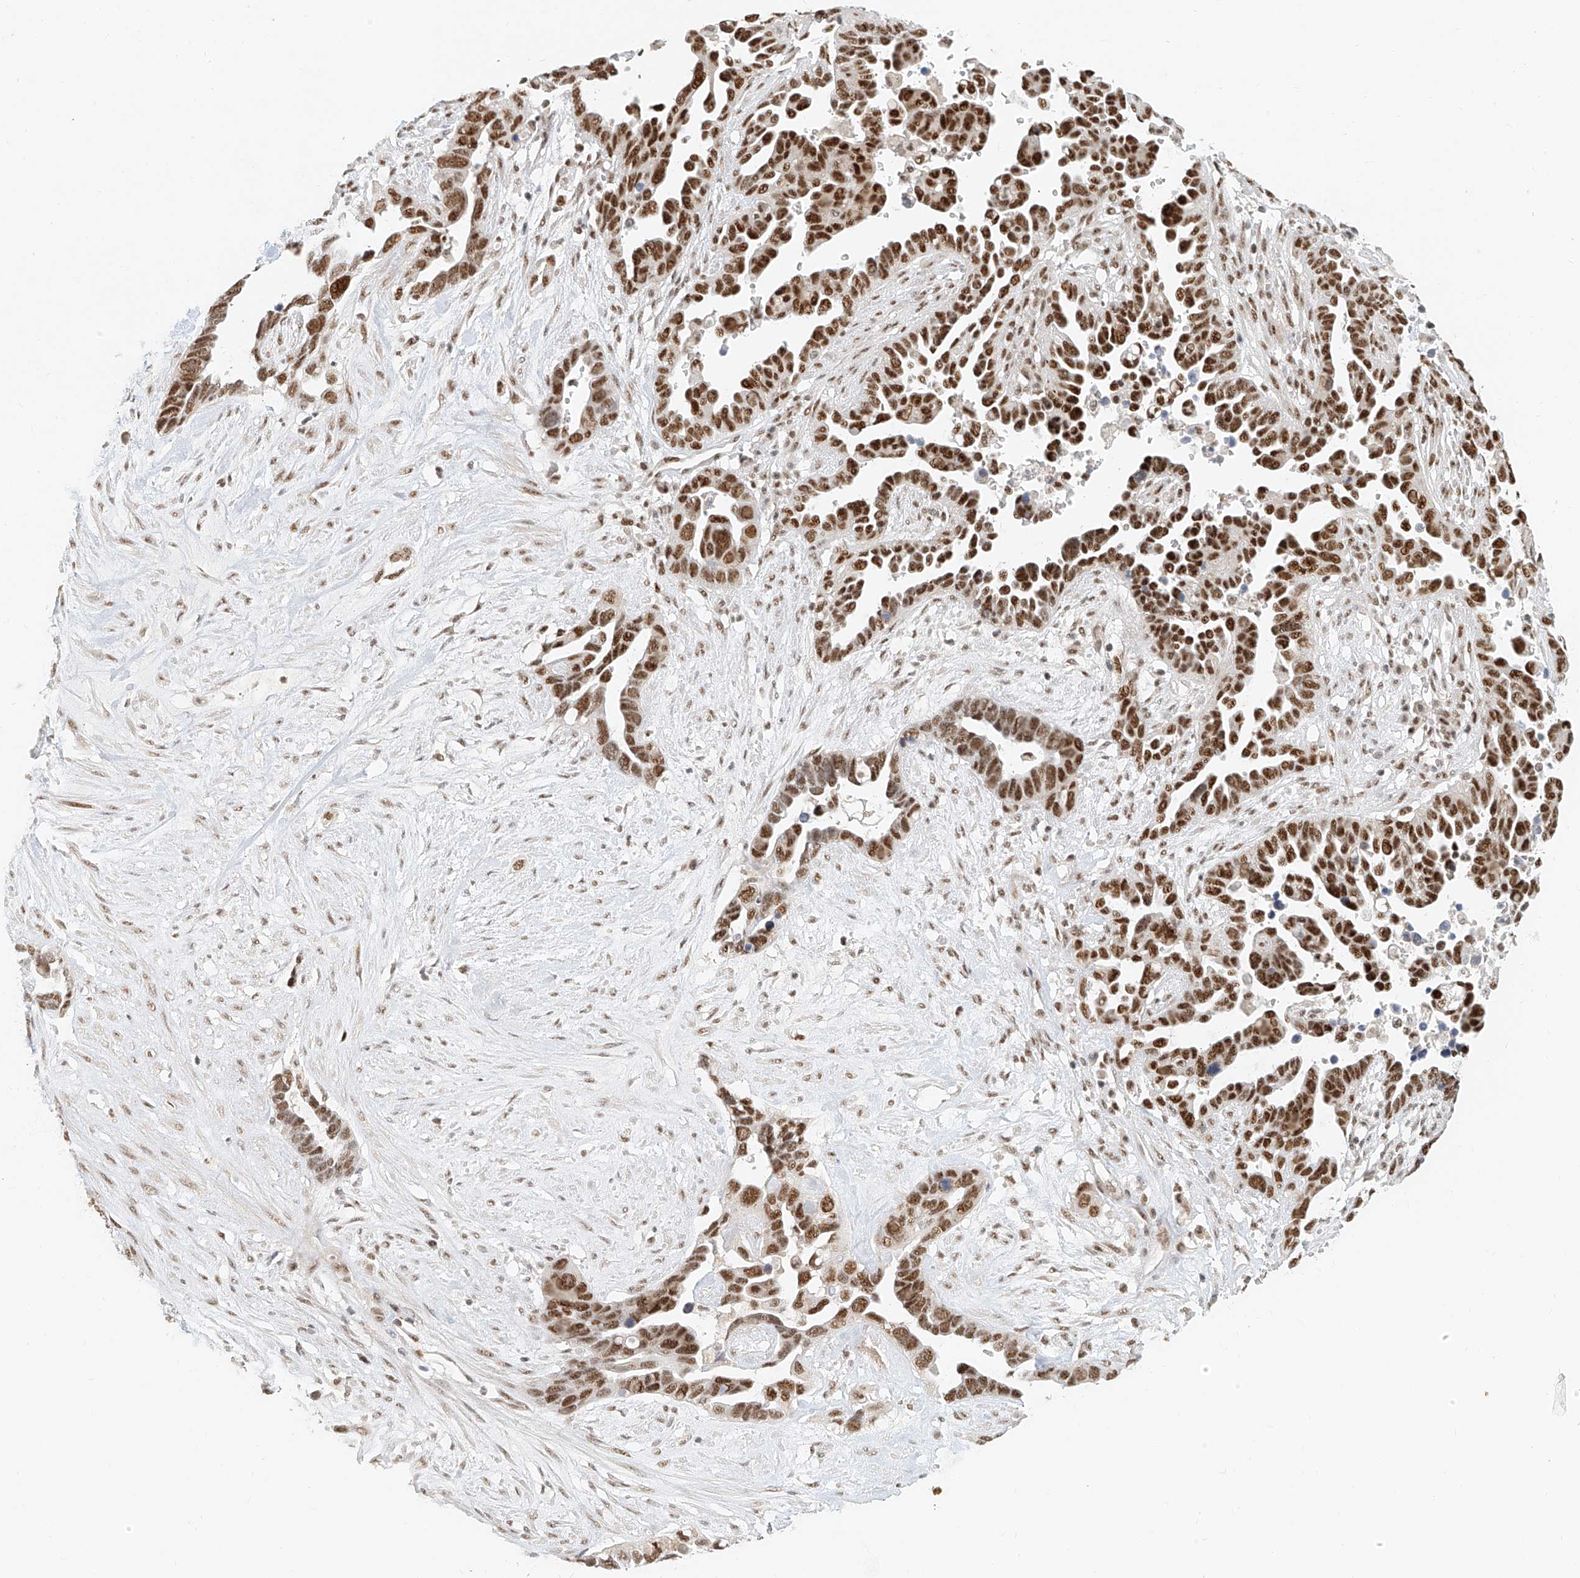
{"staining": {"intensity": "strong", "quantity": ">75%", "location": "nuclear"}, "tissue": "ovarian cancer", "cell_type": "Tumor cells", "image_type": "cancer", "snomed": [{"axis": "morphology", "description": "Cystadenocarcinoma, serous, NOS"}, {"axis": "topography", "description": "Ovary"}], "caption": "An image of human ovarian serous cystadenocarcinoma stained for a protein reveals strong nuclear brown staining in tumor cells.", "gene": "CXorf58", "patient": {"sex": "female", "age": 54}}